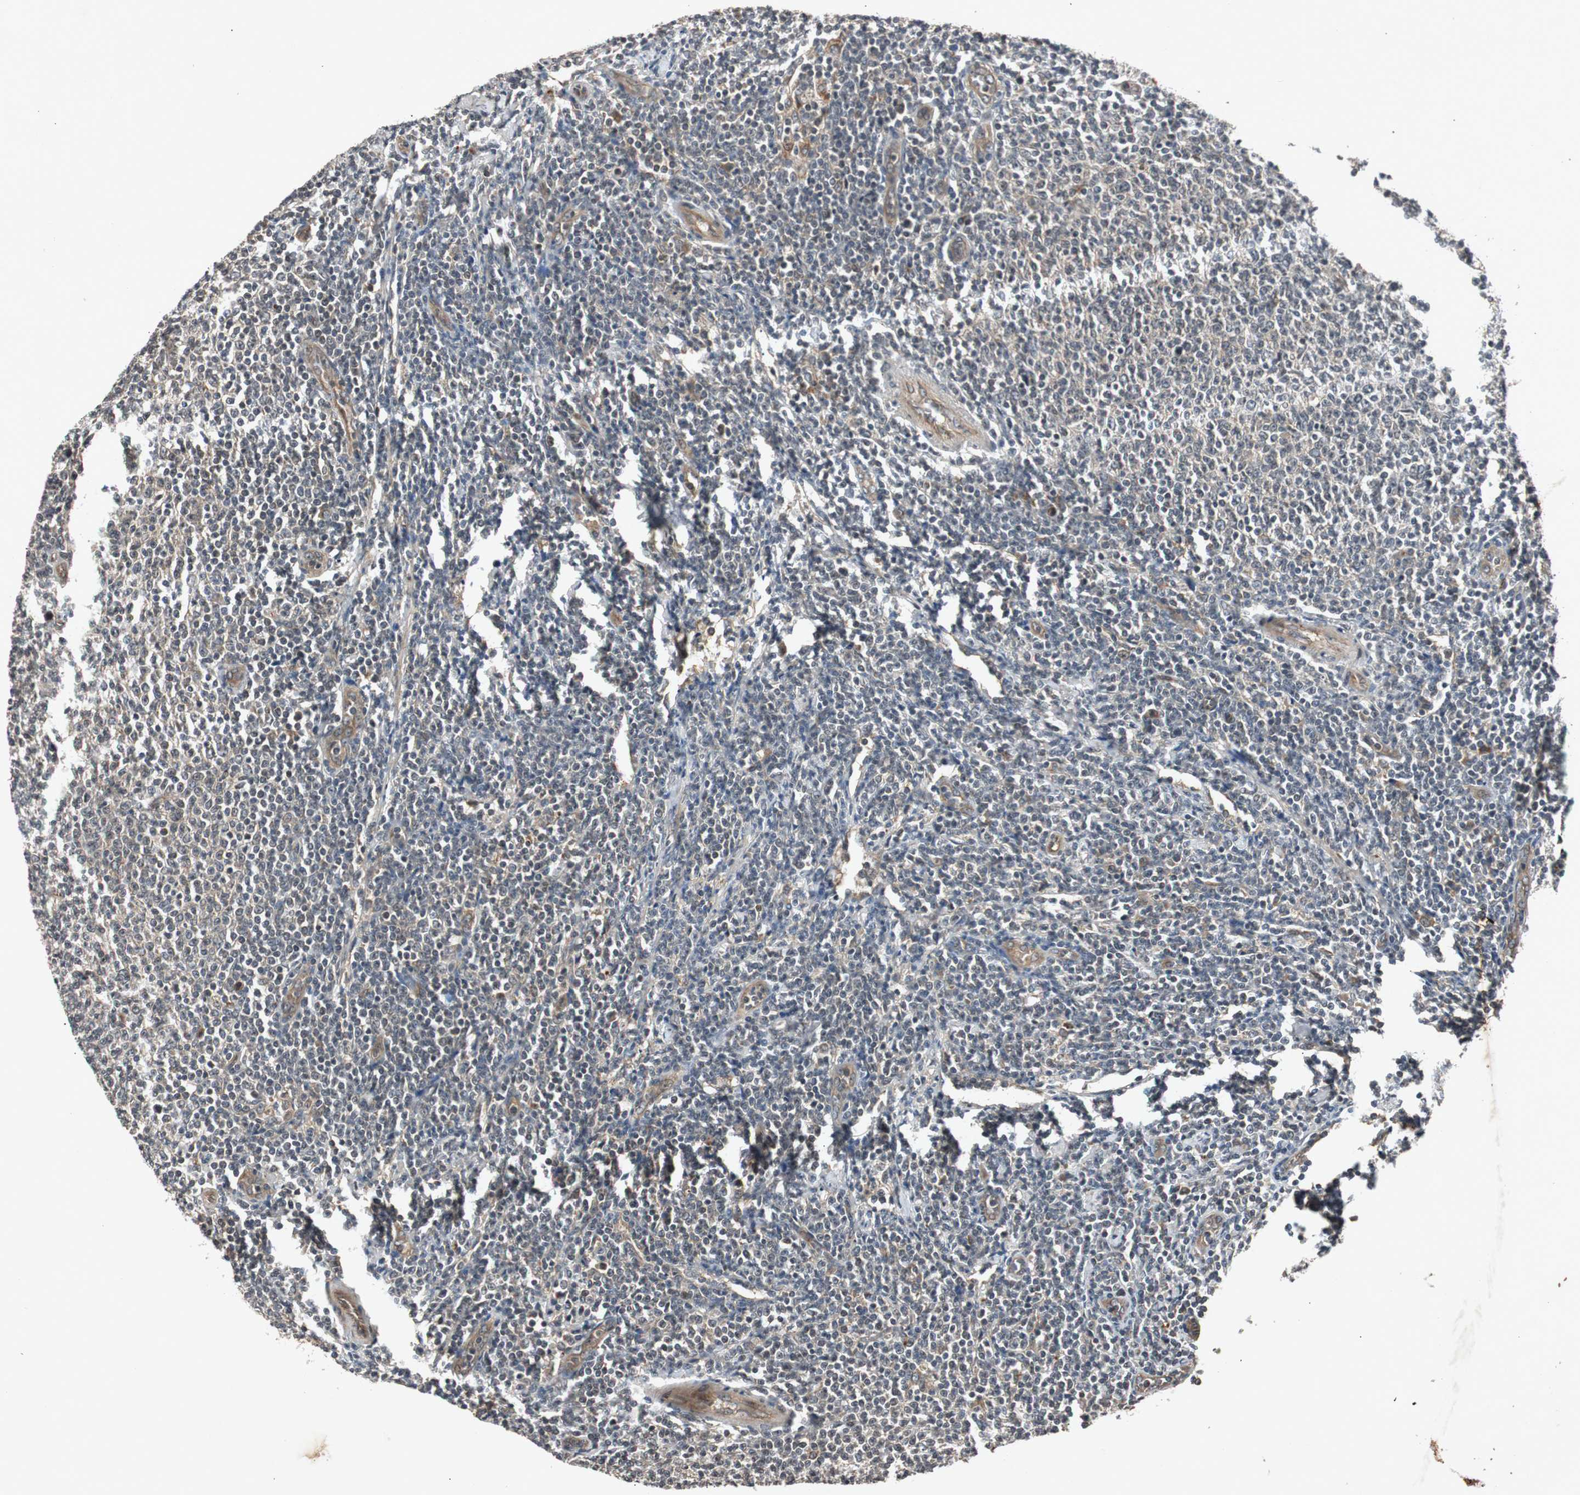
{"staining": {"intensity": "negative", "quantity": "none", "location": "none"}, "tissue": "lymphoma", "cell_type": "Tumor cells", "image_type": "cancer", "snomed": [{"axis": "morphology", "description": "Malignant lymphoma, non-Hodgkin's type, Low grade"}, {"axis": "topography", "description": "Lymph node"}], "caption": "DAB immunohistochemical staining of lymphoma displays no significant expression in tumor cells.", "gene": "SLIT2", "patient": {"sex": "male", "age": 66}}